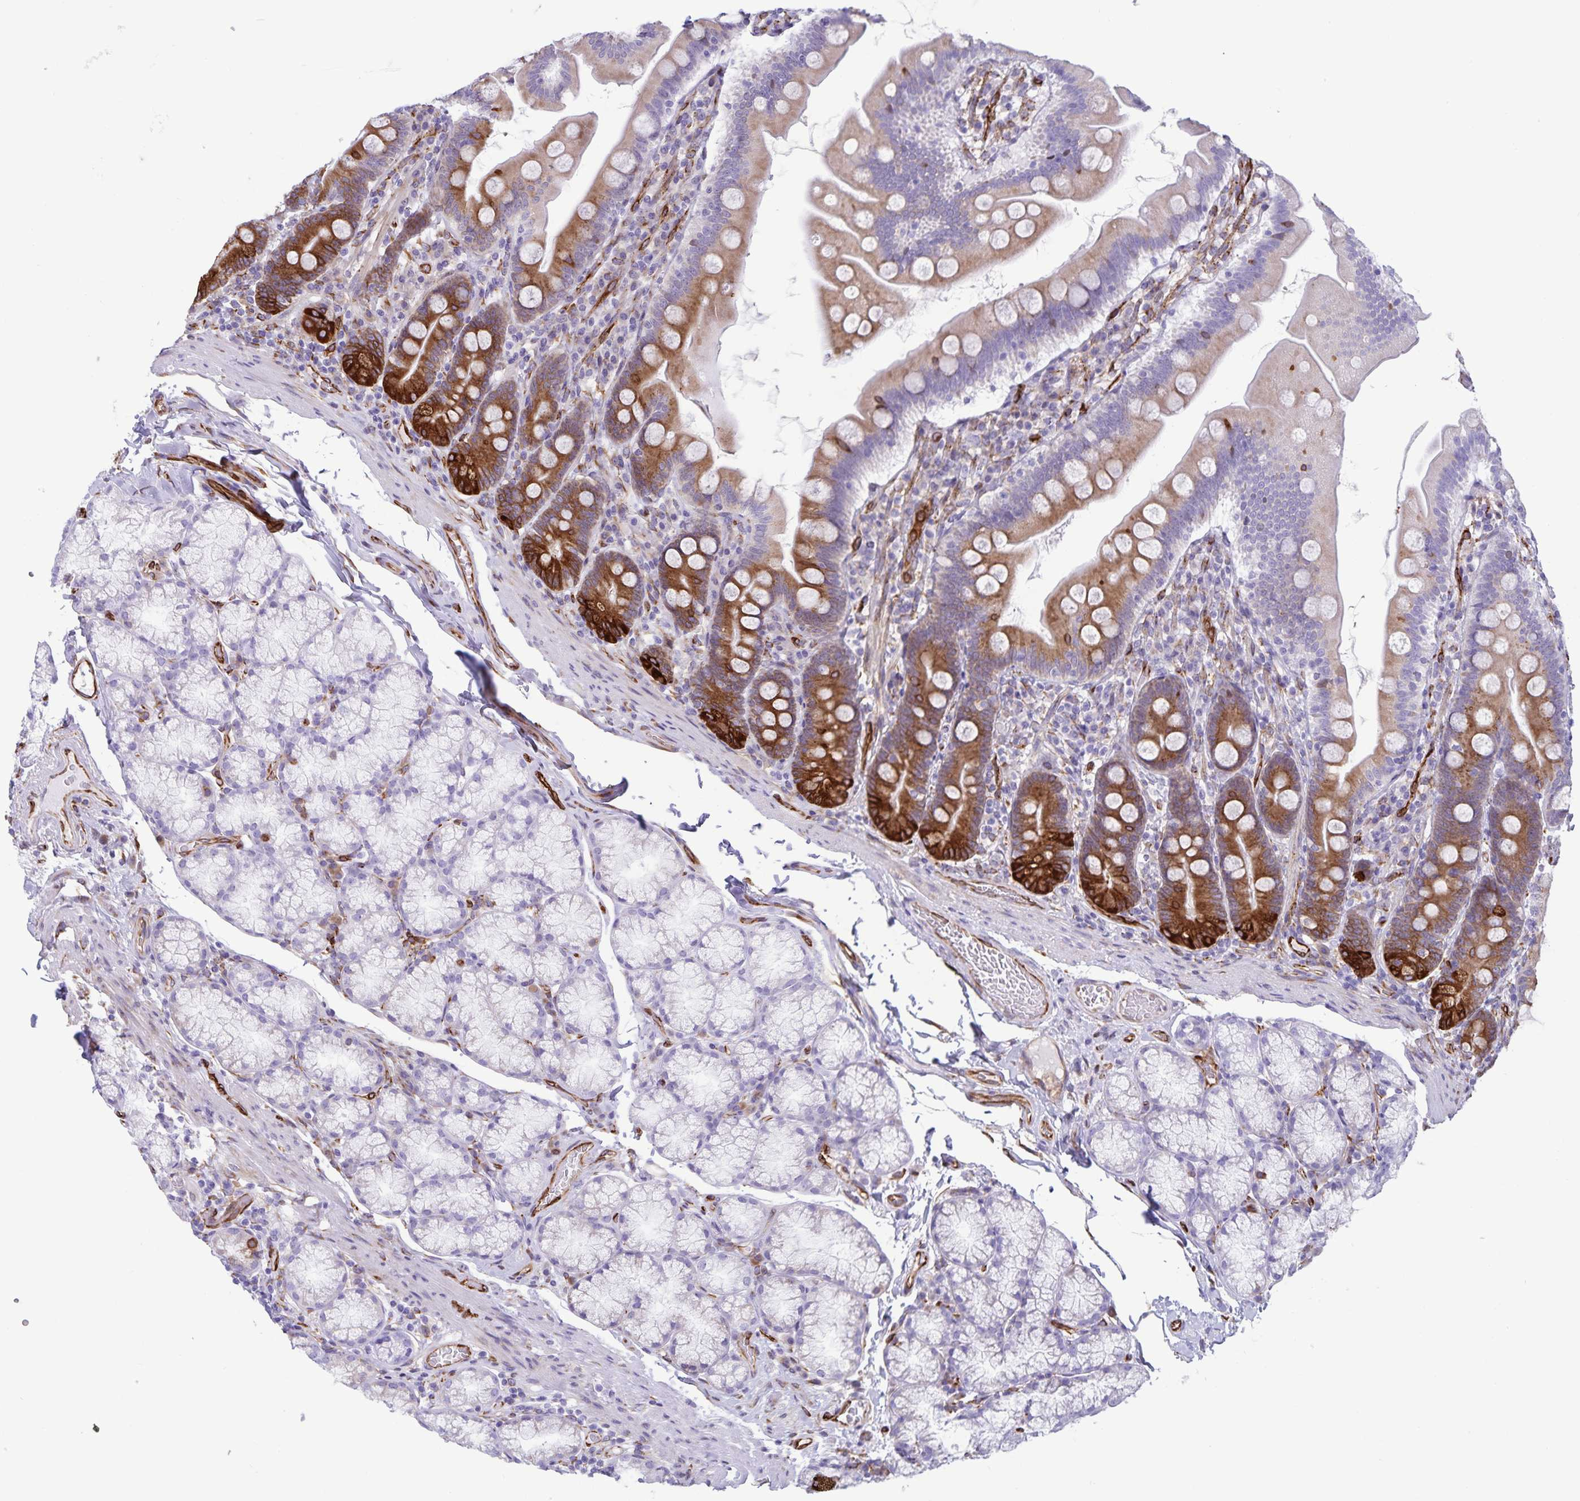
{"staining": {"intensity": "strong", "quantity": "25%-75%", "location": "cytoplasmic/membranous"}, "tissue": "duodenum", "cell_type": "Glandular cells", "image_type": "normal", "snomed": [{"axis": "morphology", "description": "Normal tissue, NOS"}, {"axis": "topography", "description": "Duodenum"}], "caption": "Glandular cells show high levels of strong cytoplasmic/membranous expression in approximately 25%-75% of cells in benign human duodenum. The staining was performed using DAB (3,3'-diaminobenzidine), with brown indicating positive protein expression. Nuclei are stained blue with hematoxylin.", "gene": "RCN1", "patient": {"sex": "female", "age": 67}}